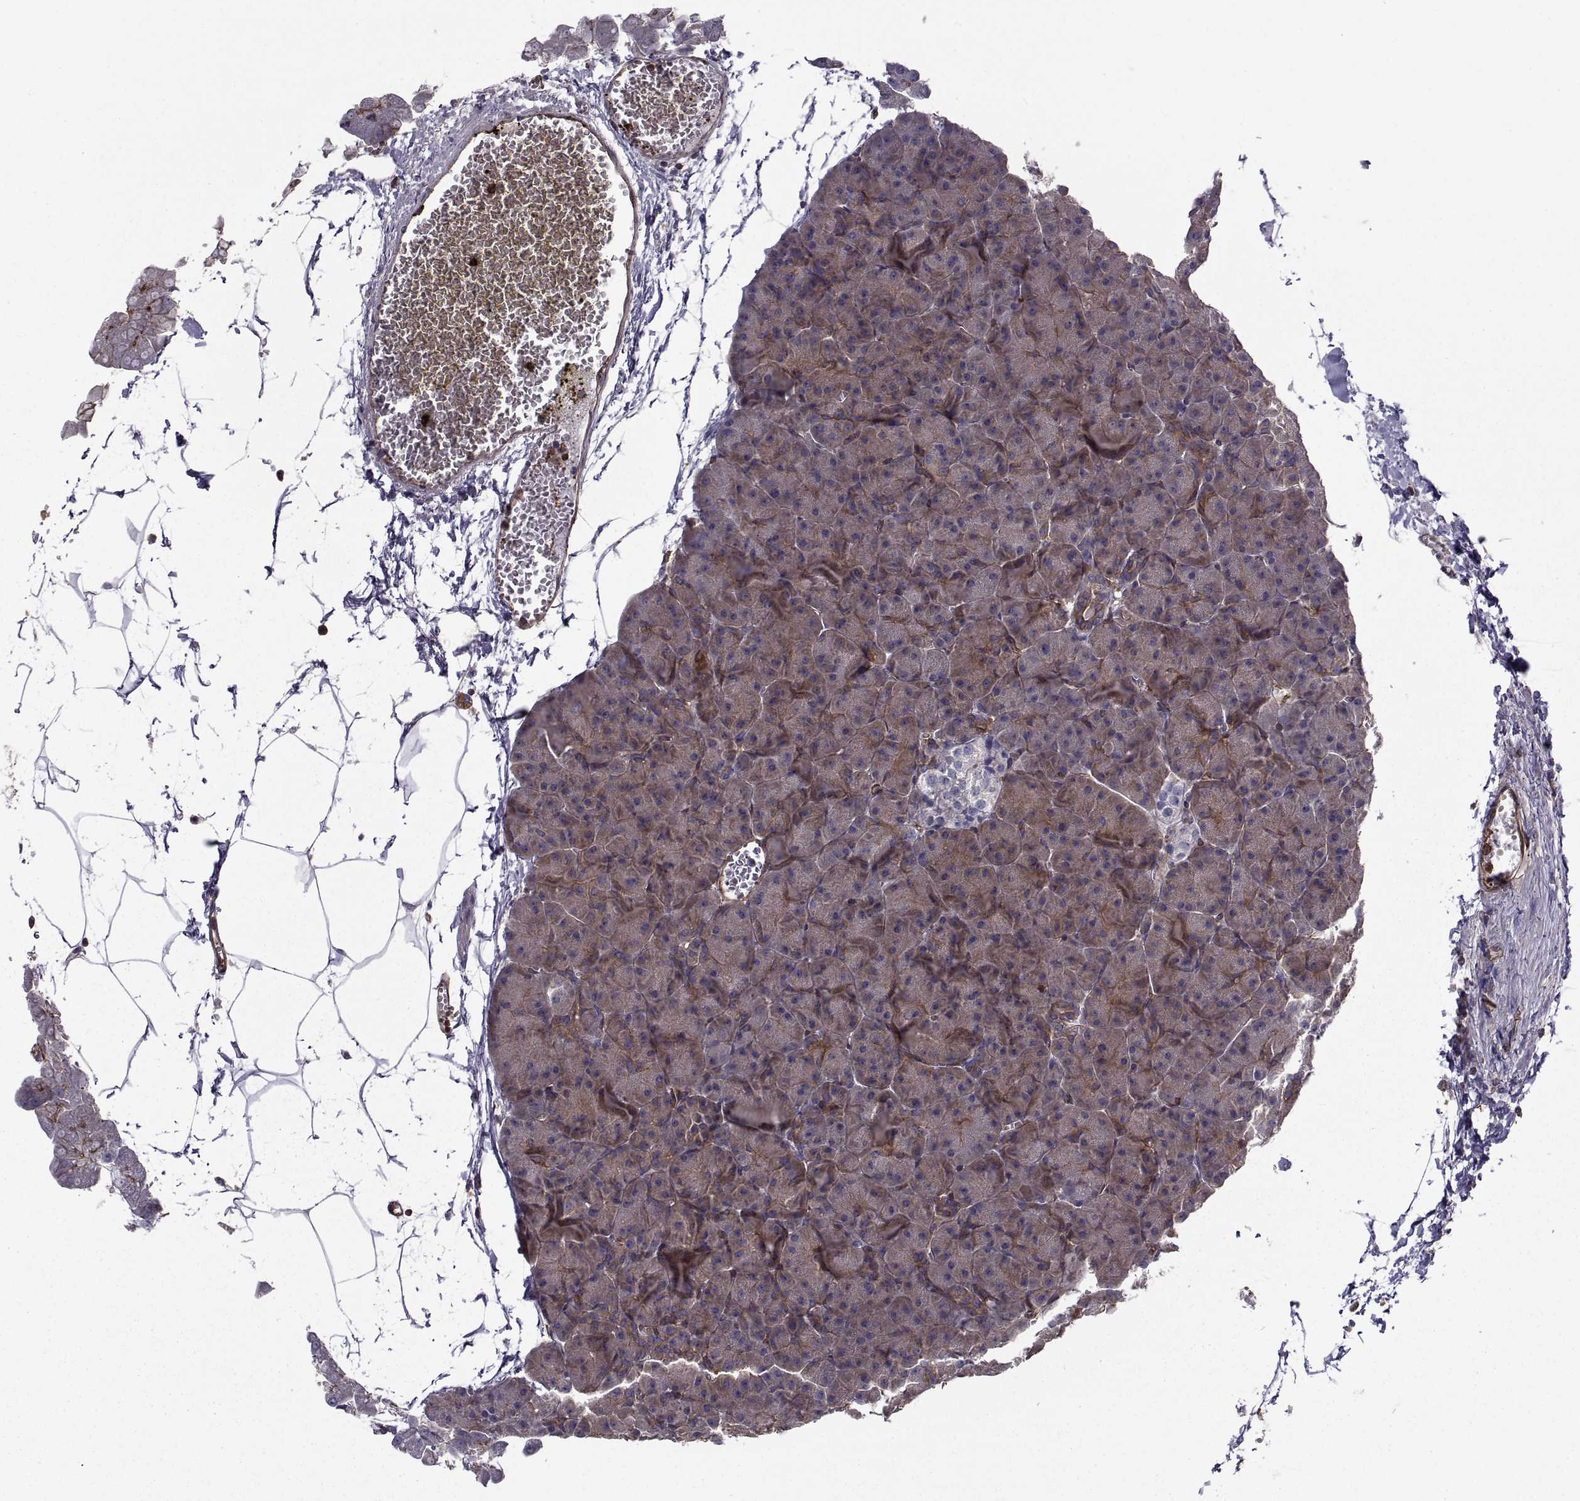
{"staining": {"intensity": "moderate", "quantity": "25%-75%", "location": "cytoplasmic/membranous"}, "tissue": "pancreas", "cell_type": "Exocrine glandular cells", "image_type": "normal", "snomed": [{"axis": "morphology", "description": "Normal tissue, NOS"}, {"axis": "topography", "description": "Adipose tissue"}, {"axis": "topography", "description": "Pancreas"}, {"axis": "topography", "description": "Peripheral nerve tissue"}], "caption": "Immunohistochemistry of benign pancreas reveals medium levels of moderate cytoplasmic/membranous positivity in about 25%-75% of exocrine glandular cells. (Stains: DAB (3,3'-diaminobenzidine) in brown, nuclei in blue, Microscopy: brightfield microscopy at high magnification).", "gene": "MYH9", "patient": {"sex": "female", "age": 58}}